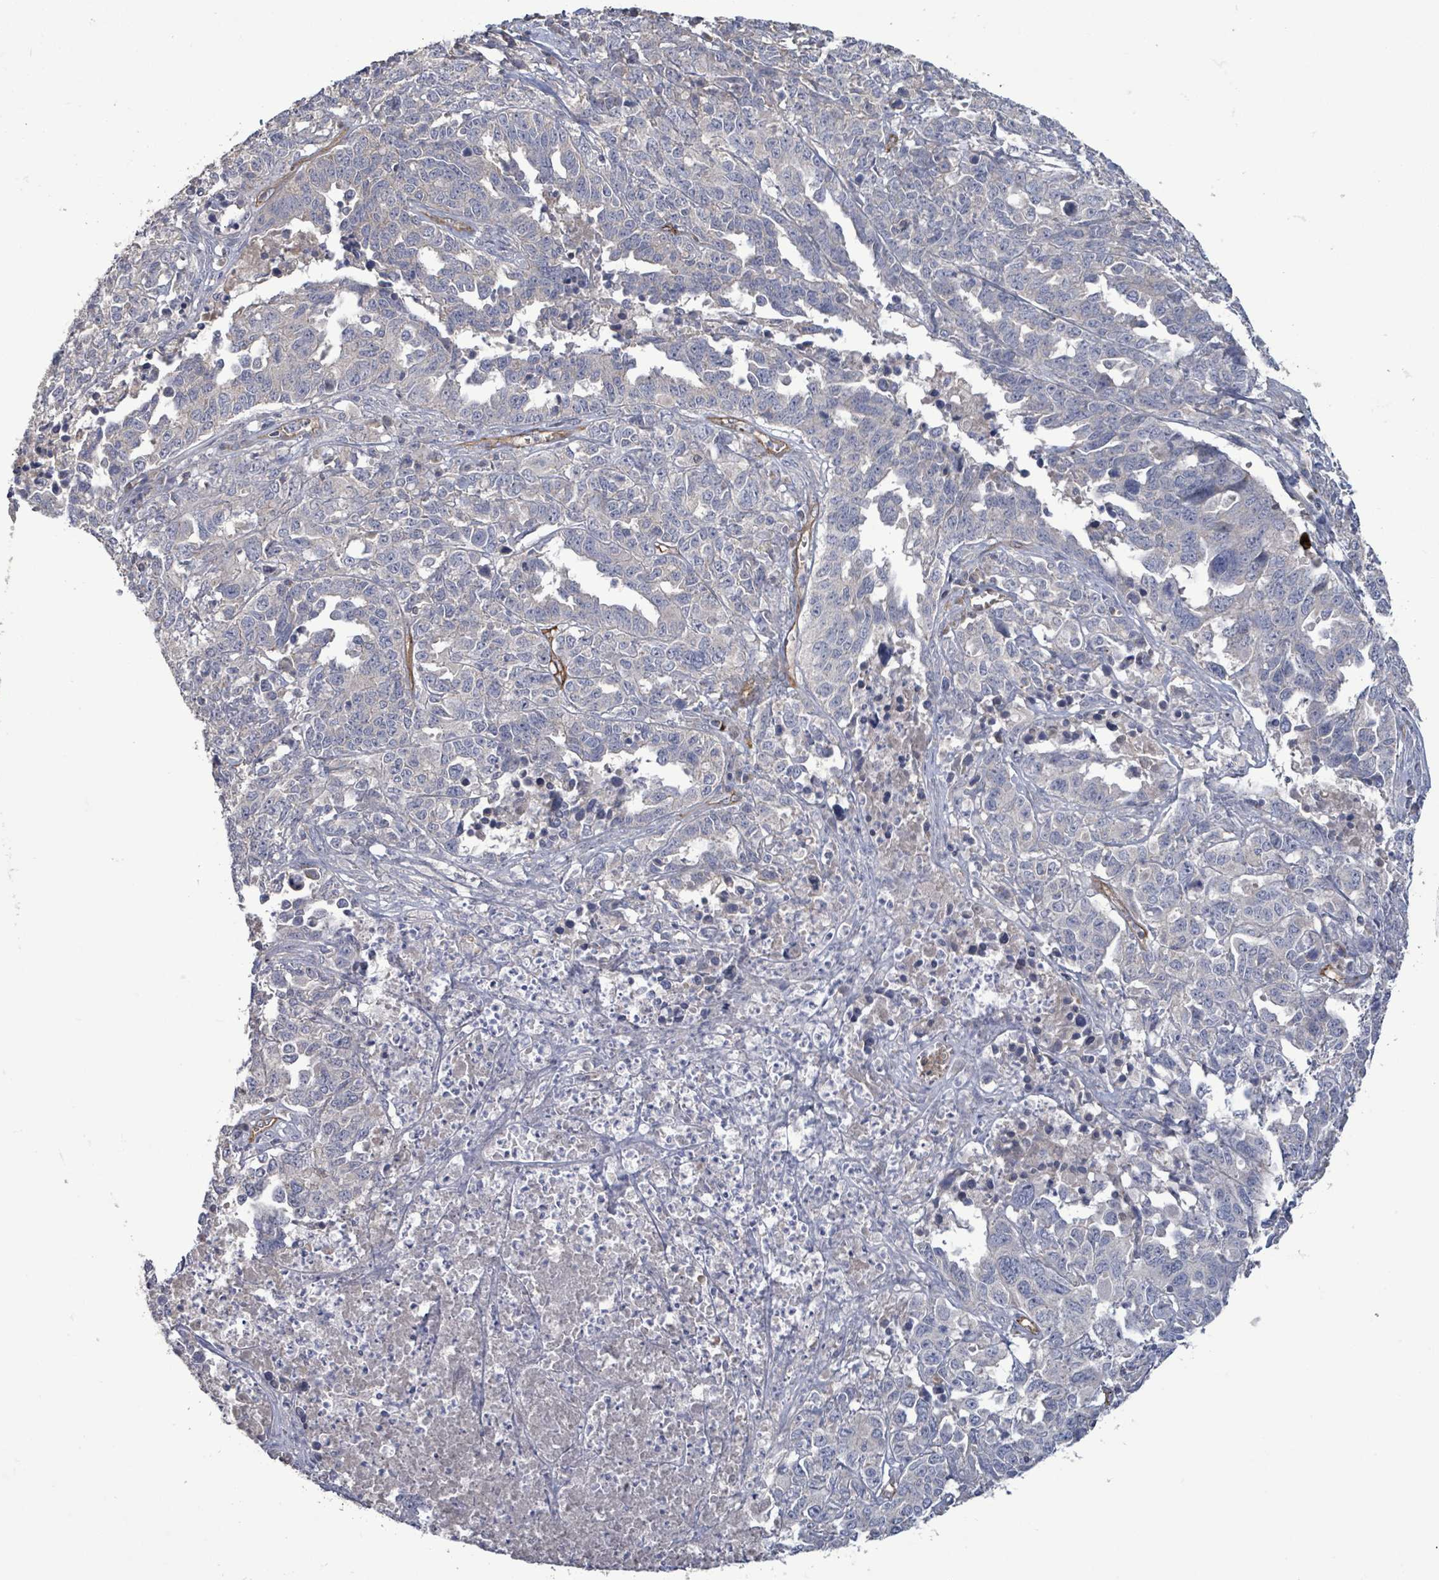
{"staining": {"intensity": "negative", "quantity": "none", "location": "none"}, "tissue": "ovarian cancer", "cell_type": "Tumor cells", "image_type": "cancer", "snomed": [{"axis": "morphology", "description": "Carcinoma, endometroid"}, {"axis": "topography", "description": "Ovary"}], "caption": "An image of human ovarian endometroid carcinoma is negative for staining in tumor cells. (Brightfield microscopy of DAB immunohistochemistry at high magnification).", "gene": "KANK3", "patient": {"sex": "female", "age": 62}}